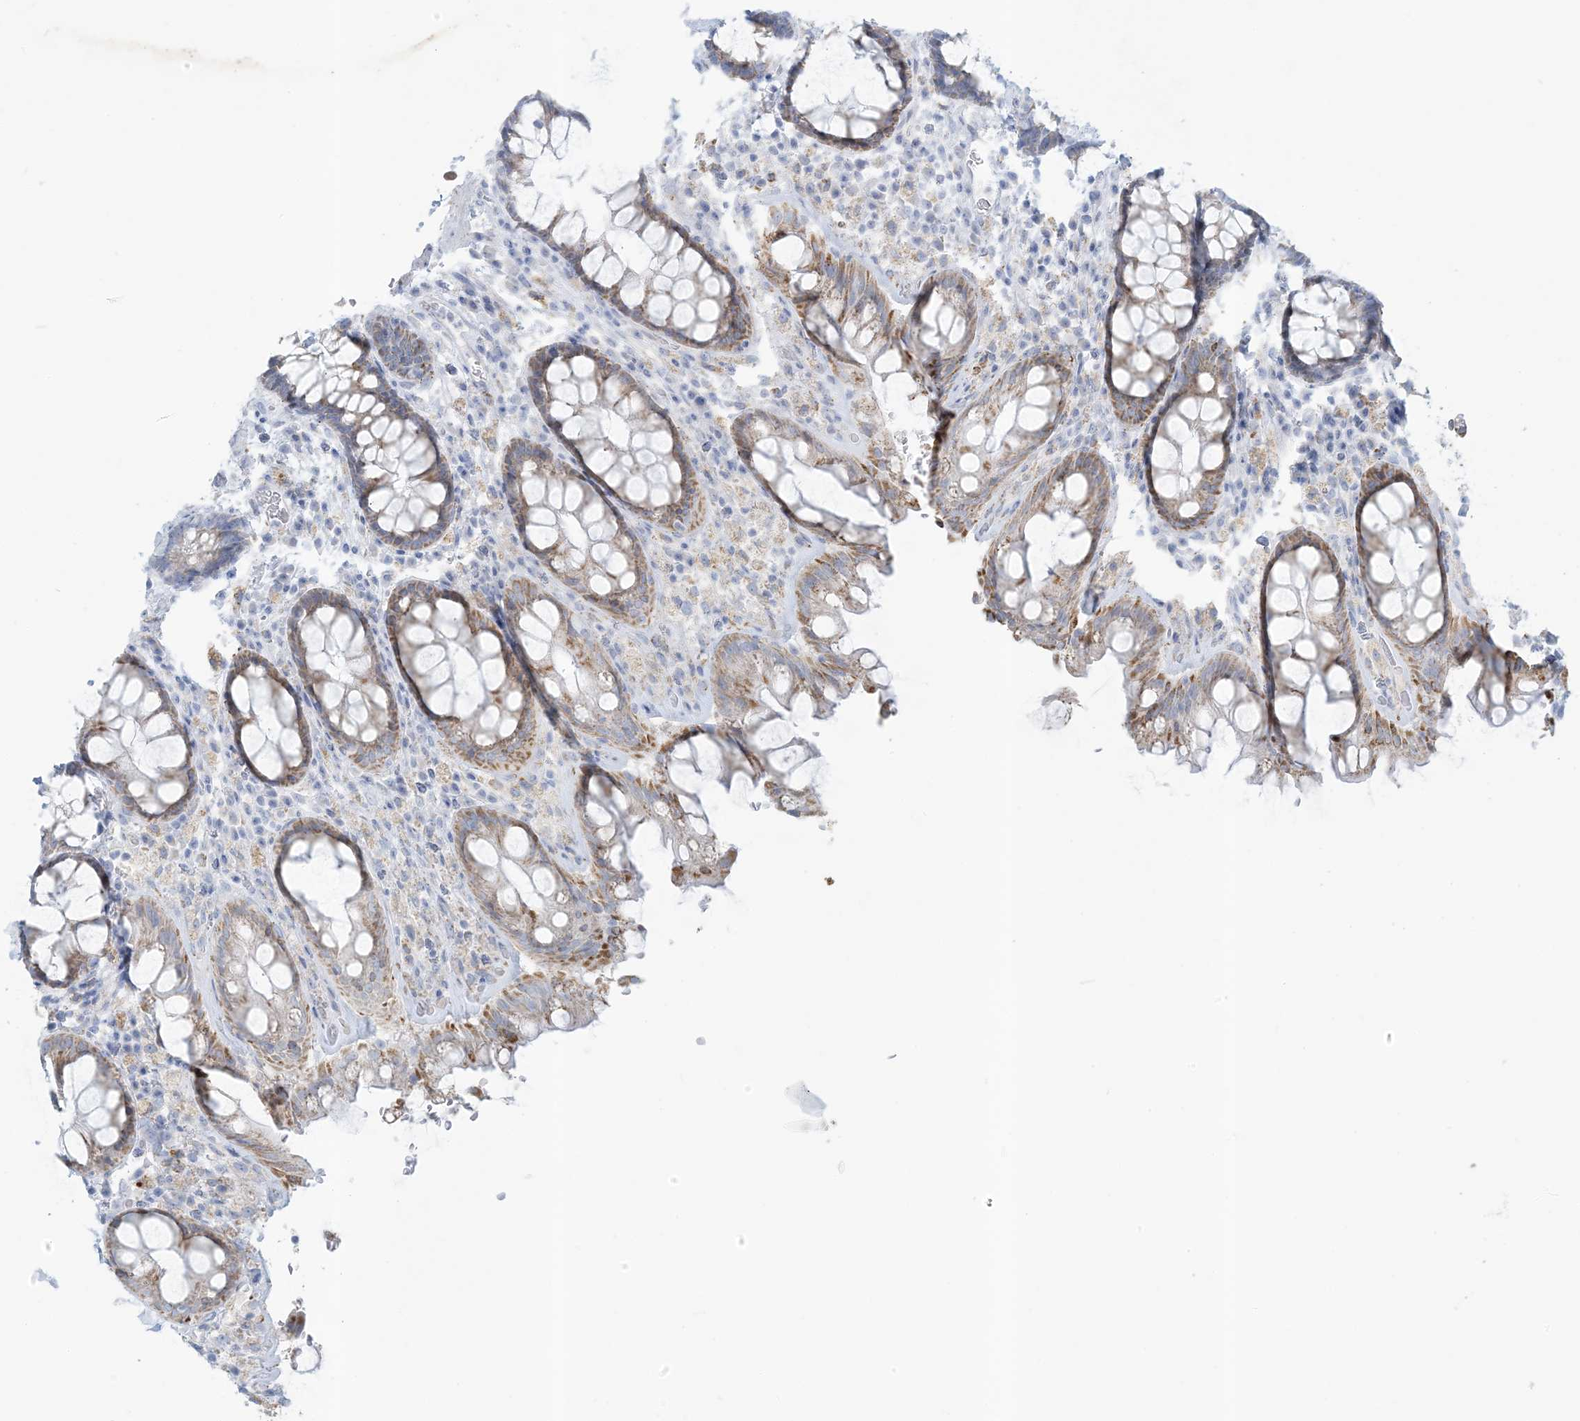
{"staining": {"intensity": "moderate", "quantity": ">75%", "location": "cytoplasmic/membranous"}, "tissue": "rectum", "cell_type": "Glandular cells", "image_type": "normal", "snomed": [{"axis": "morphology", "description": "Normal tissue, NOS"}, {"axis": "topography", "description": "Rectum"}], "caption": "The image exhibits staining of unremarkable rectum, revealing moderate cytoplasmic/membranous protein positivity (brown color) within glandular cells. Nuclei are stained in blue.", "gene": "ZDHHC4", "patient": {"sex": "male", "age": 64}}